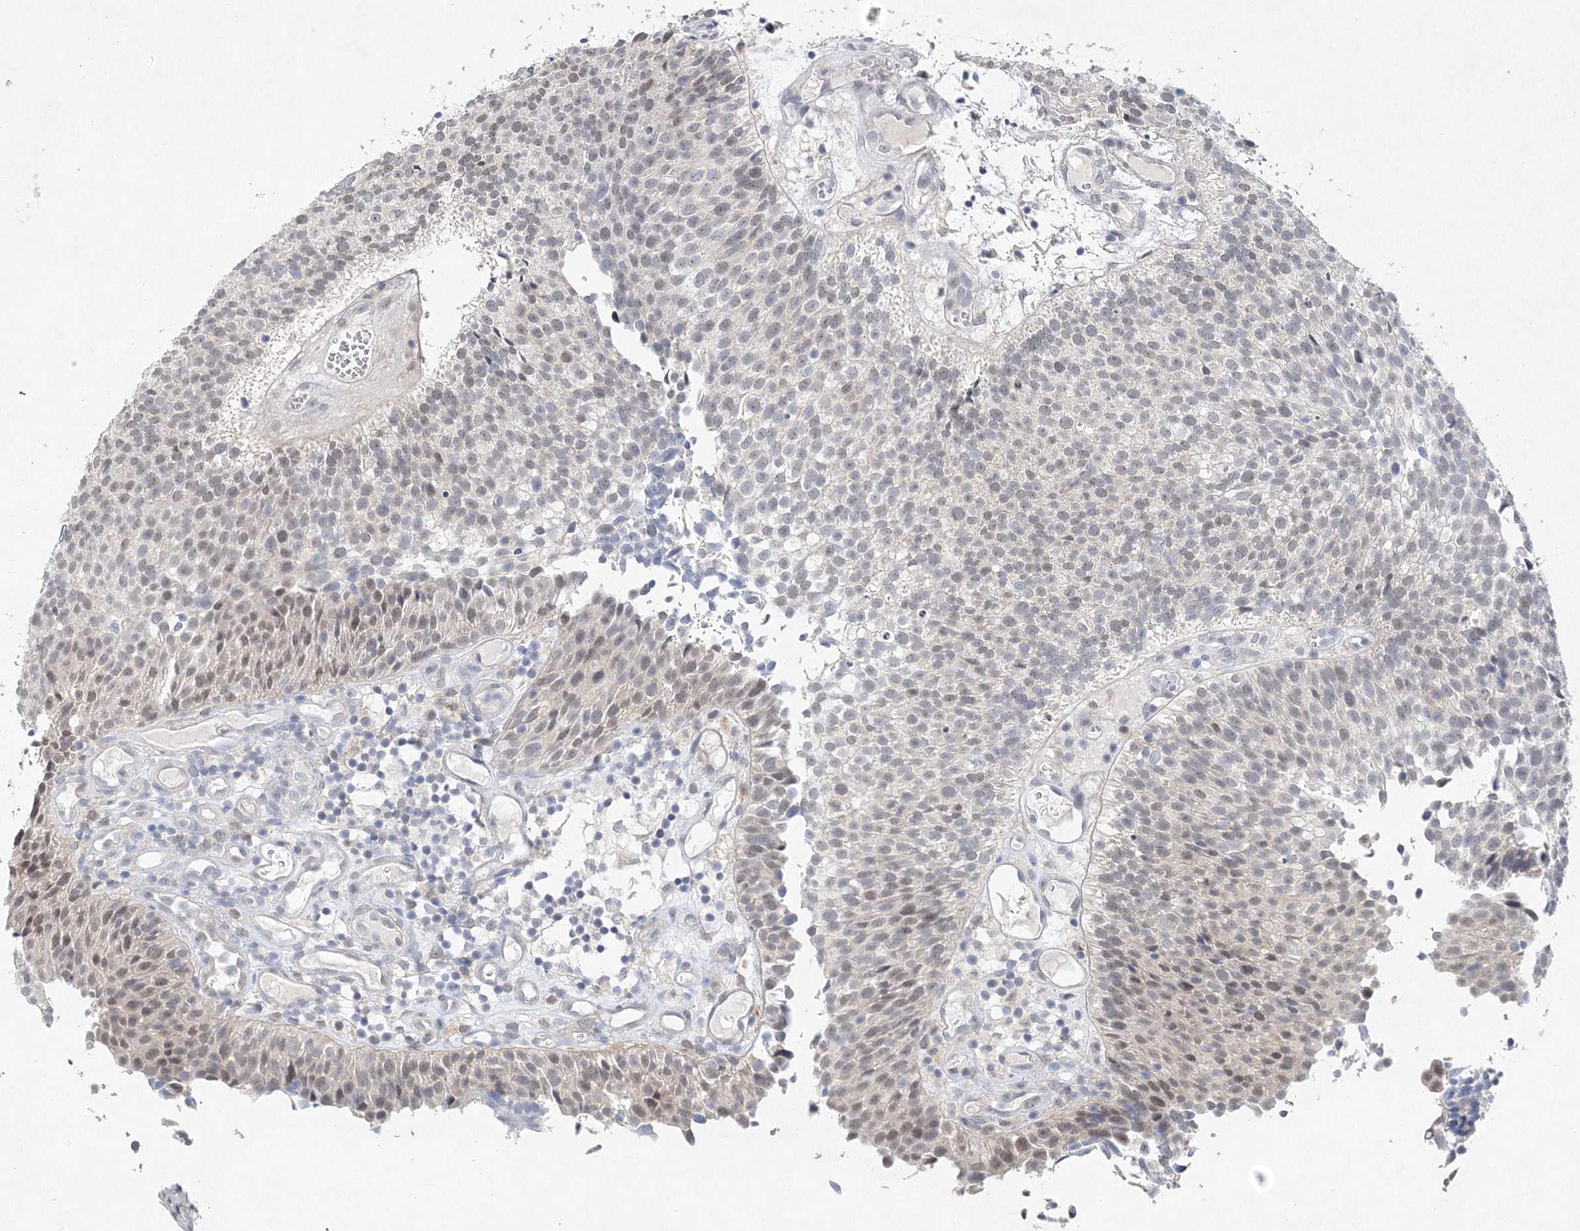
{"staining": {"intensity": "weak", "quantity": ">75%", "location": "nuclear"}, "tissue": "urothelial cancer", "cell_type": "Tumor cells", "image_type": "cancer", "snomed": [{"axis": "morphology", "description": "Urothelial carcinoma, Low grade"}, {"axis": "topography", "description": "Urinary bladder"}], "caption": "Urothelial cancer was stained to show a protein in brown. There is low levels of weak nuclear expression in approximately >75% of tumor cells.", "gene": "MAT2B", "patient": {"sex": "male", "age": 86}}